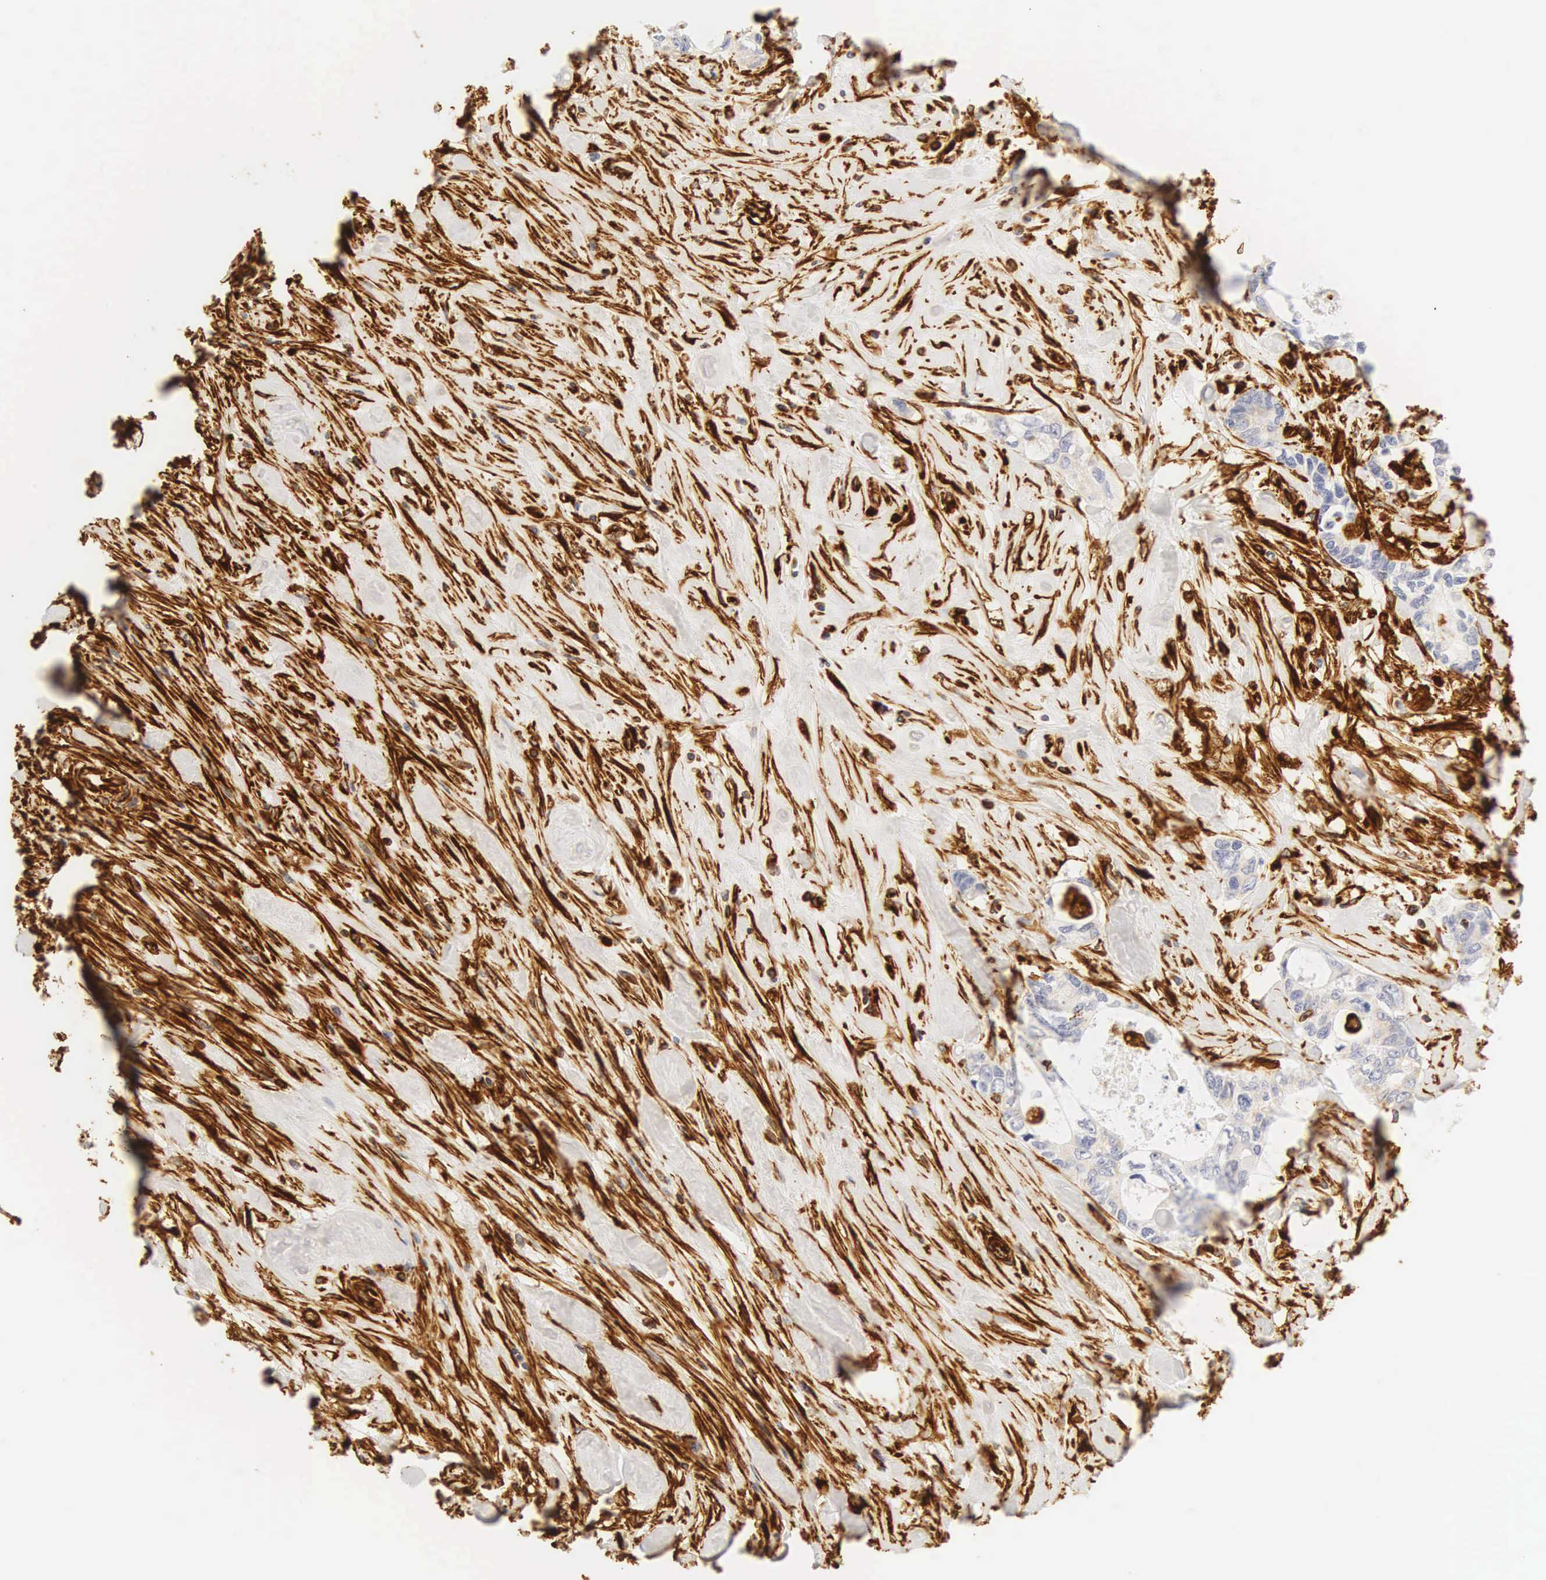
{"staining": {"intensity": "negative", "quantity": "none", "location": "none"}, "tissue": "colorectal cancer", "cell_type": "Tumor cells", "image_type": "cancer", "snomed": [{"axis": "morphology", "description": "Adenocarcinoma, NOS"}, {"axis": "topography", "description": "Rectum"}], "caption": "IHC of colorectal cancer (adenocarcinoma) demonstrates no positivity in tumor cells. (Immunohistochemistry, brightfield microscopy, high magnification).", "gene": "VIM", "patient": {"sex": "female", "age": 57}}